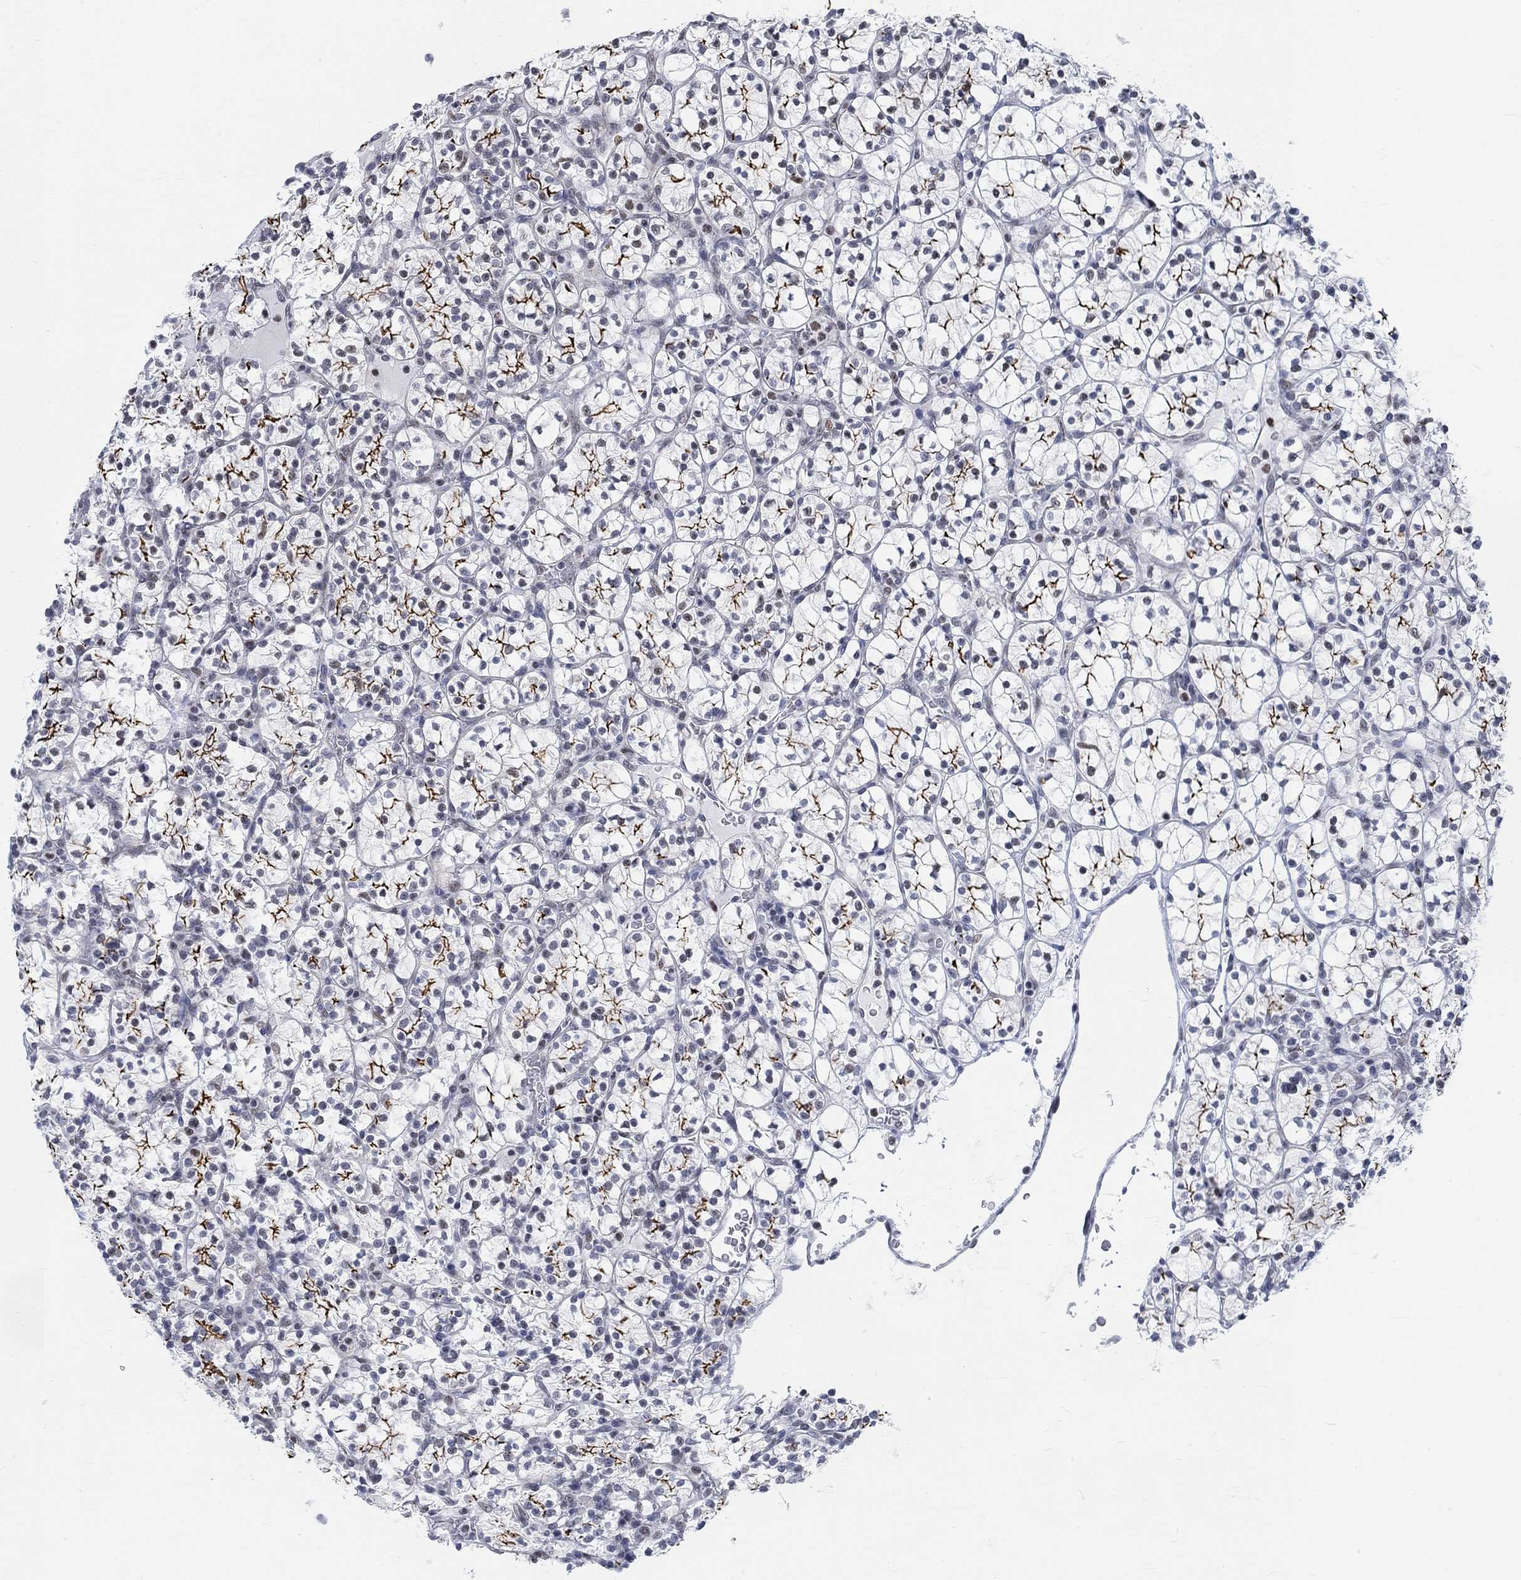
{"staining": {"intensity": "moderate", "quantity": "<25%", "location": "cytoplasmic/membranous"}, "tissue": "renal cancer", "cell_type": "Tumor cells", "image_type": "cancer", "snomed": [{"axis": "morphology", "description": "Adenocarcinoma, NOS"}, {"axis": "topography", "description": "Kidney"}], "caption": "Approximately <25% of tumor cells in human renal cancer display moderate cytoplasmic/membranous protein positivity as visualized by brown immunohistochemical staining.", "gene": "KCNH8", "patient": {"sex": "female", "age": 89}}